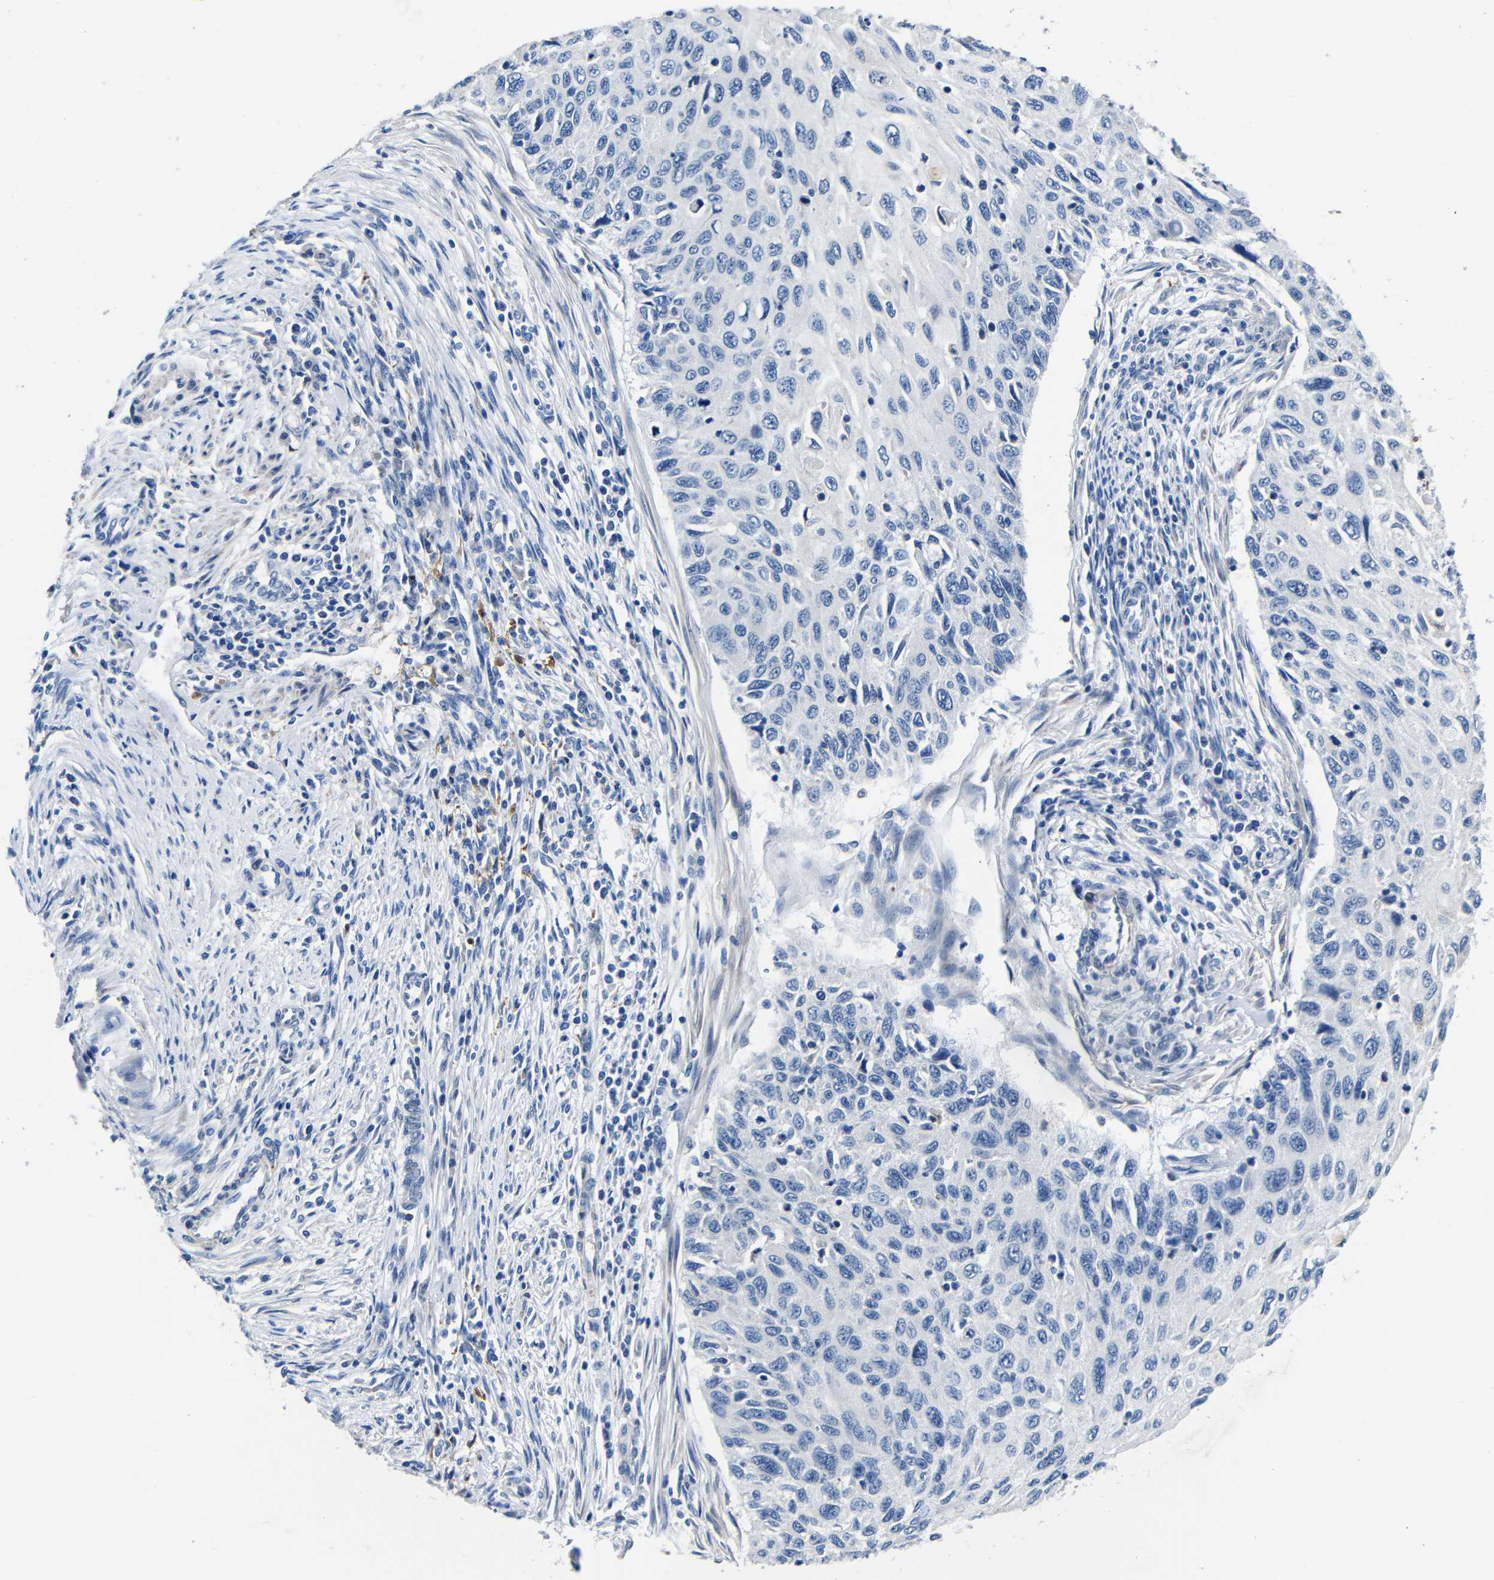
{"staining": {"intensity": "negative", "quantity": "none", "location": "none"}, "tissue": "cervical cancer", "cell_type": "Tumor cells", "image_type": "cancer", "snomed": [{"axis": "morphology", "description": "Squamous cell carcinoma, NOS"}, {"axis": "topography", "description": "Cervix"}], "caption": "The photomicrograph displays no staining of tumor cells in cervical cancer.", "gene": "TNFAIP1", "patient": {"sex": "female", "age": 70}}